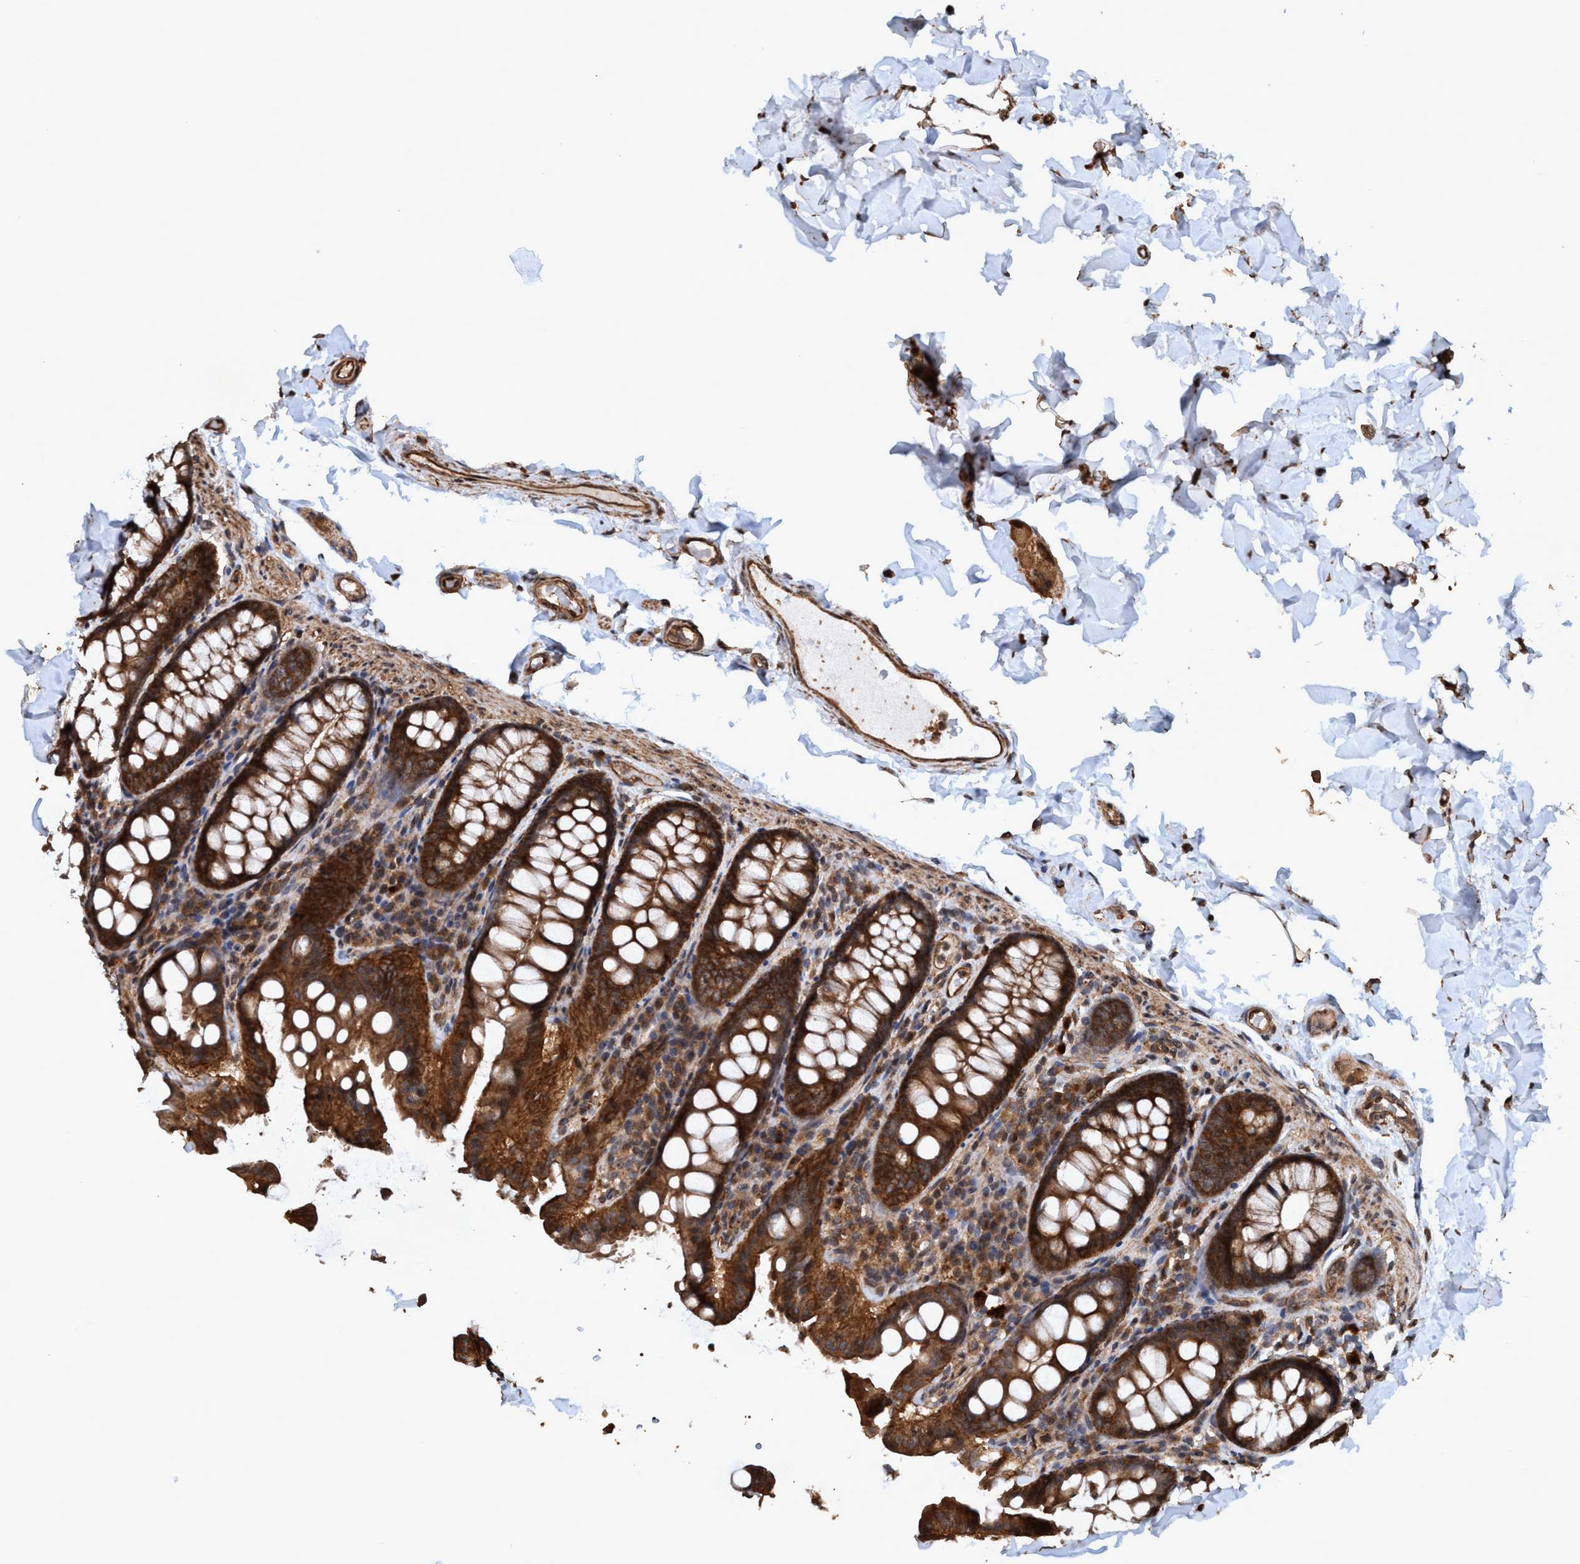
{"staining": {"intensity": "strong", "quantity": ">75%", "location": "cytoplasmic/membranous,nuclear"}, "tissue": "colon", "cell_type": "Endothelial cells", "image_type": "normal", "snomed": [{"axis": "morphology", "description": "Normal tissue, NOS"}, {"axis": "topography", "description": "Colon"}], "caption": "High-power microscopy captured an immunohistochemistry (IHC) photomicrograph of normal colon, revealing strong cytoplasmic/membranous,nuclear staining in approximately >75% of endothelial cells. The staining was performed using DAB, with brown indicating positive protein expression. Nuclei are stained blue with hematoxylin.", "gene": "TRPC7", "patient": {"sex": "female", "age": 61}}